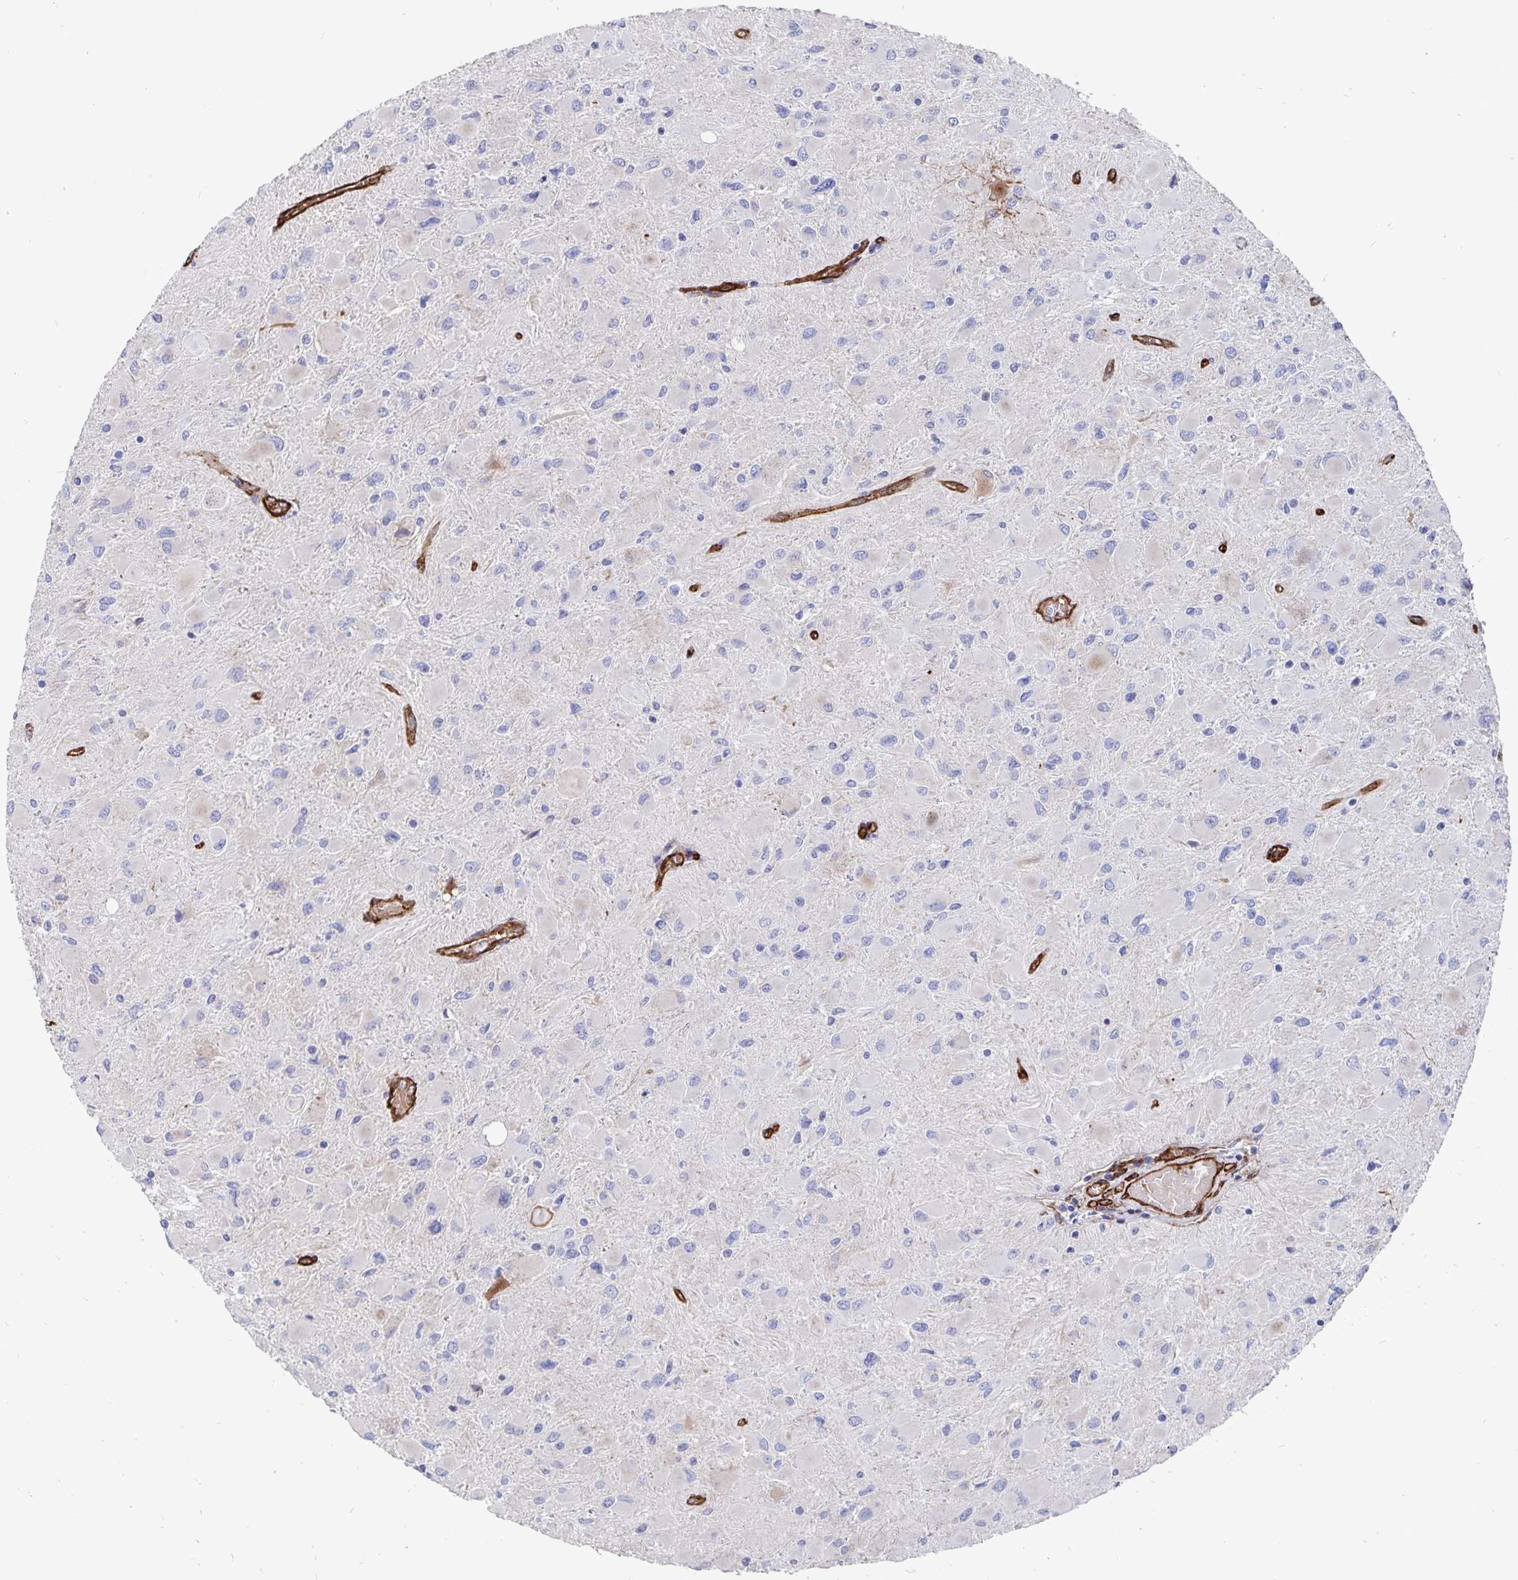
{"staining": {"intensity": "negative", "quantity": "none", "location": "none"}, "tissue": "glioma", "cell_type": "Tumor cells", "image_type": "cancer", "snomed": [{"axis": "morphology", "description": "Glioma, malignant, High grade"}, {"axis": "topography", "description": "Cerebral cortex"}], "caption": "A histopathology image of human malignant high-grade glioma is negative for staining in tumor cells.", "gene": "DCHS2", "patient": {"sex": "female", "age": 36}}